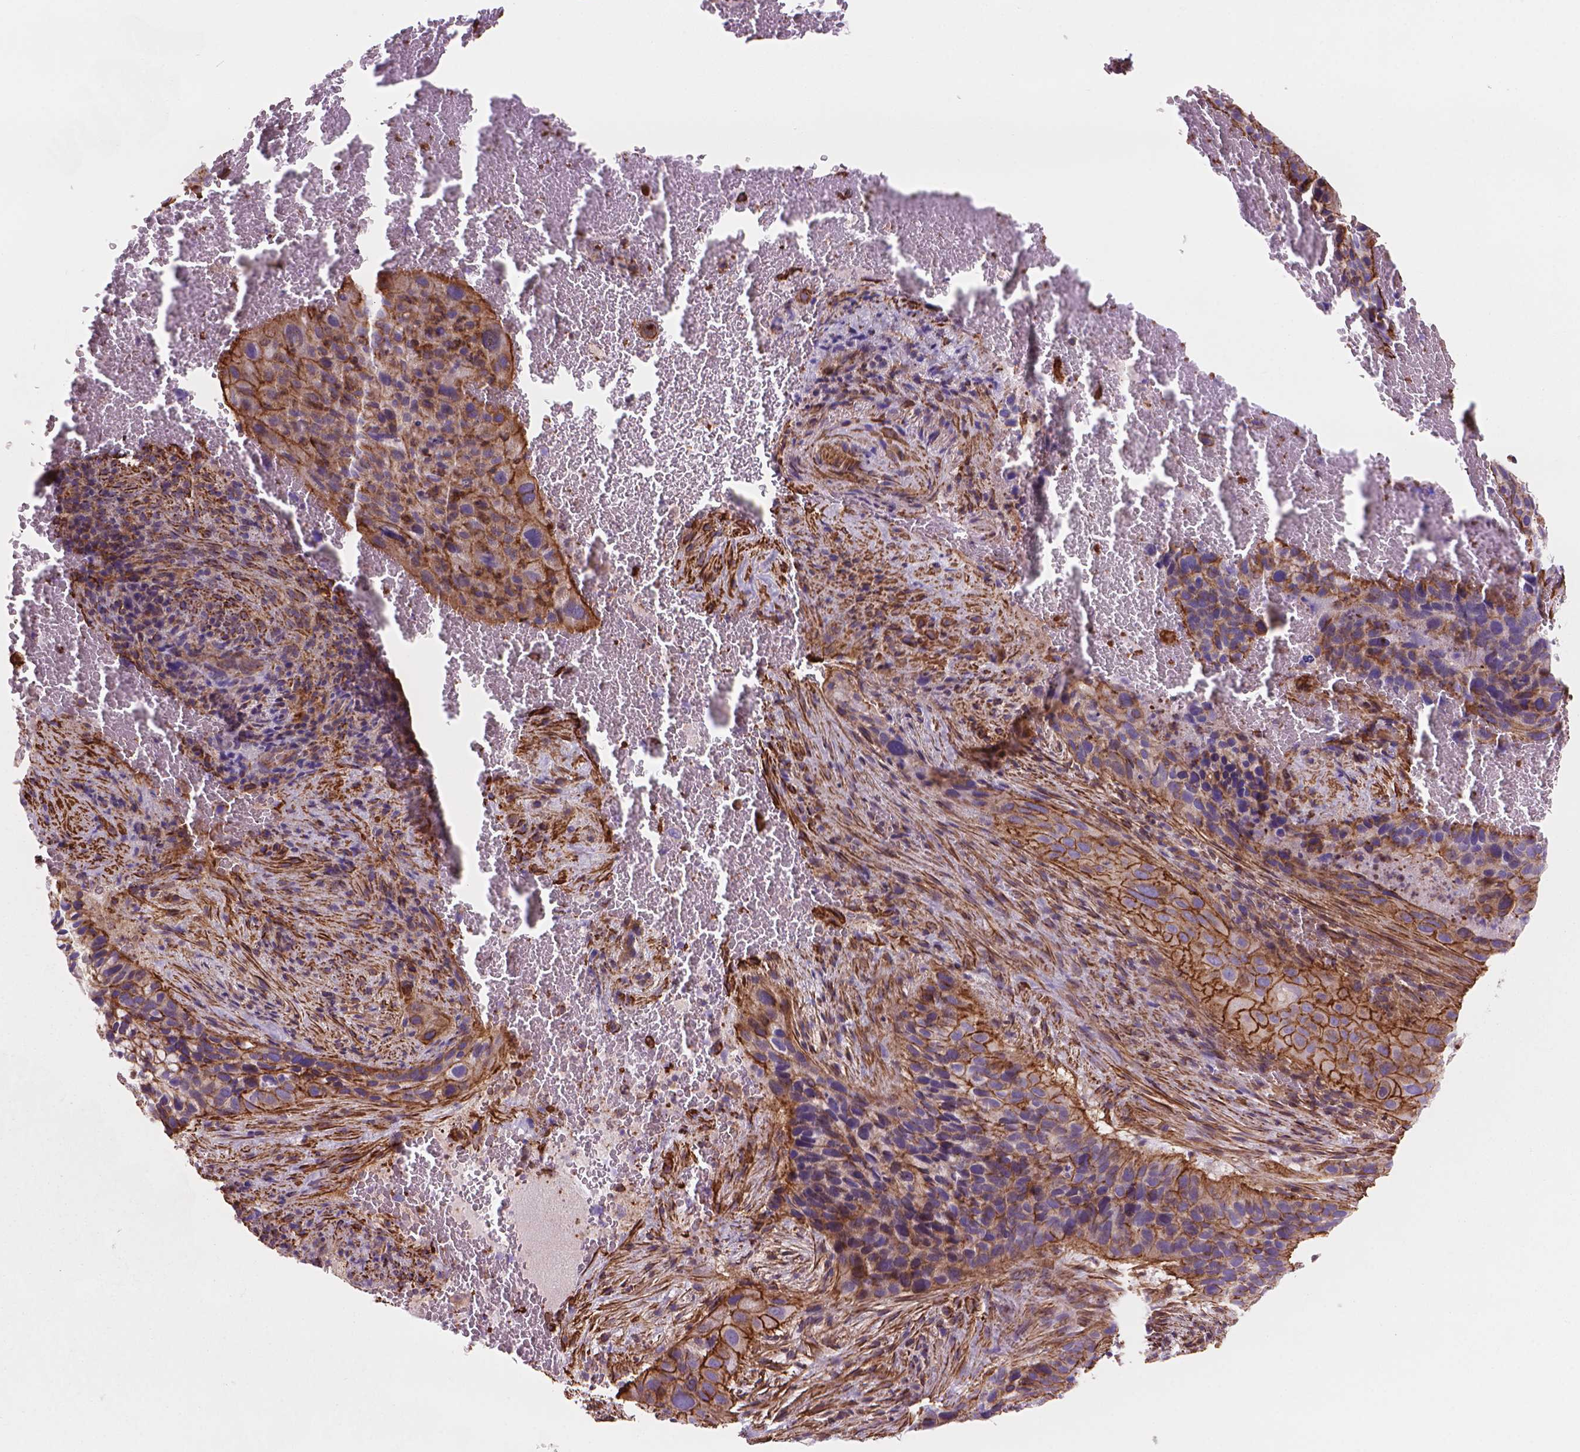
{"staining": {"intensity": "moderate", "quantity": ">75%", "location": "cytoplasmic/membranous"}, "tissue": "cervical cancer", "cell_type": "Tumor cells", "image_type": "cancer", "snomed": [{"axis": "morphology", "description": "Squamous cell carcinoma, NOS"}, {"axis": "topography", "description": "Cervix"}], "caption": "Protein staining demonstrates moderate cytoplasmic/membranous staining in about >75% of tumor cells in cervical cancer (squamous cell carcinoma).", "gene": "PATJ", "patient": {"sex": "female", "age": 38}}